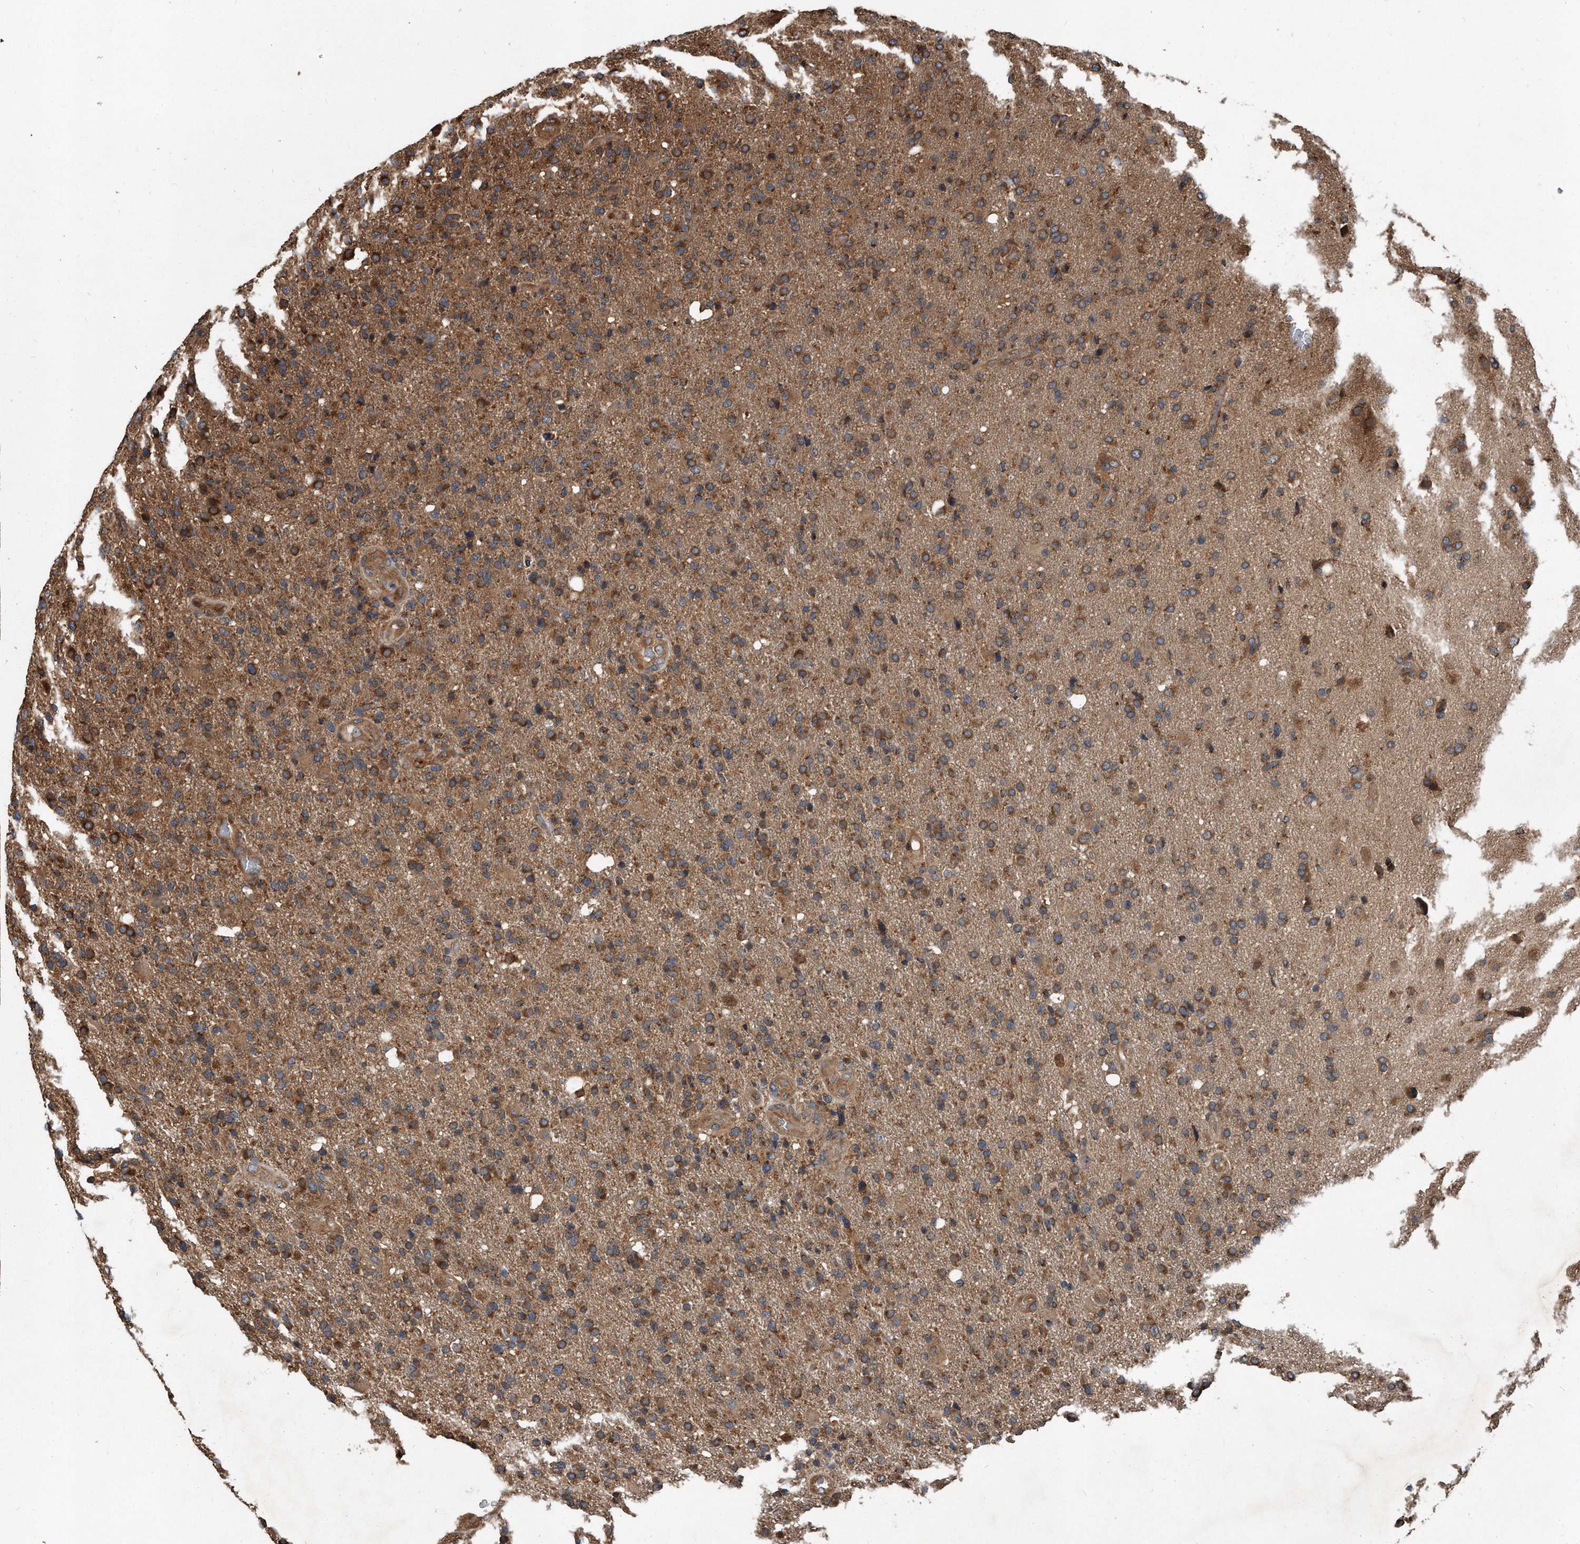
{"staining": {"intensity": "moderate", "quantity": ">75%", "location": "cytoplasmic/membranous"}, "tissue": "glioma", "cell_type": "Tumor cells", "image_type": "cancer", "snomed": [{"axis": "morphology", "description": "Glioma, malignant, High grade"}, {"axis": "topography", "description": "Brain"}], "caption": "This is a photomicrograph of IHC staining of high-grade glioma (malignant), which shows moderate expression in the cytoplasmic/membranous of tumor cells.", "gene": "FAM136A", "patient": {"sex": "male", "age": 72}}